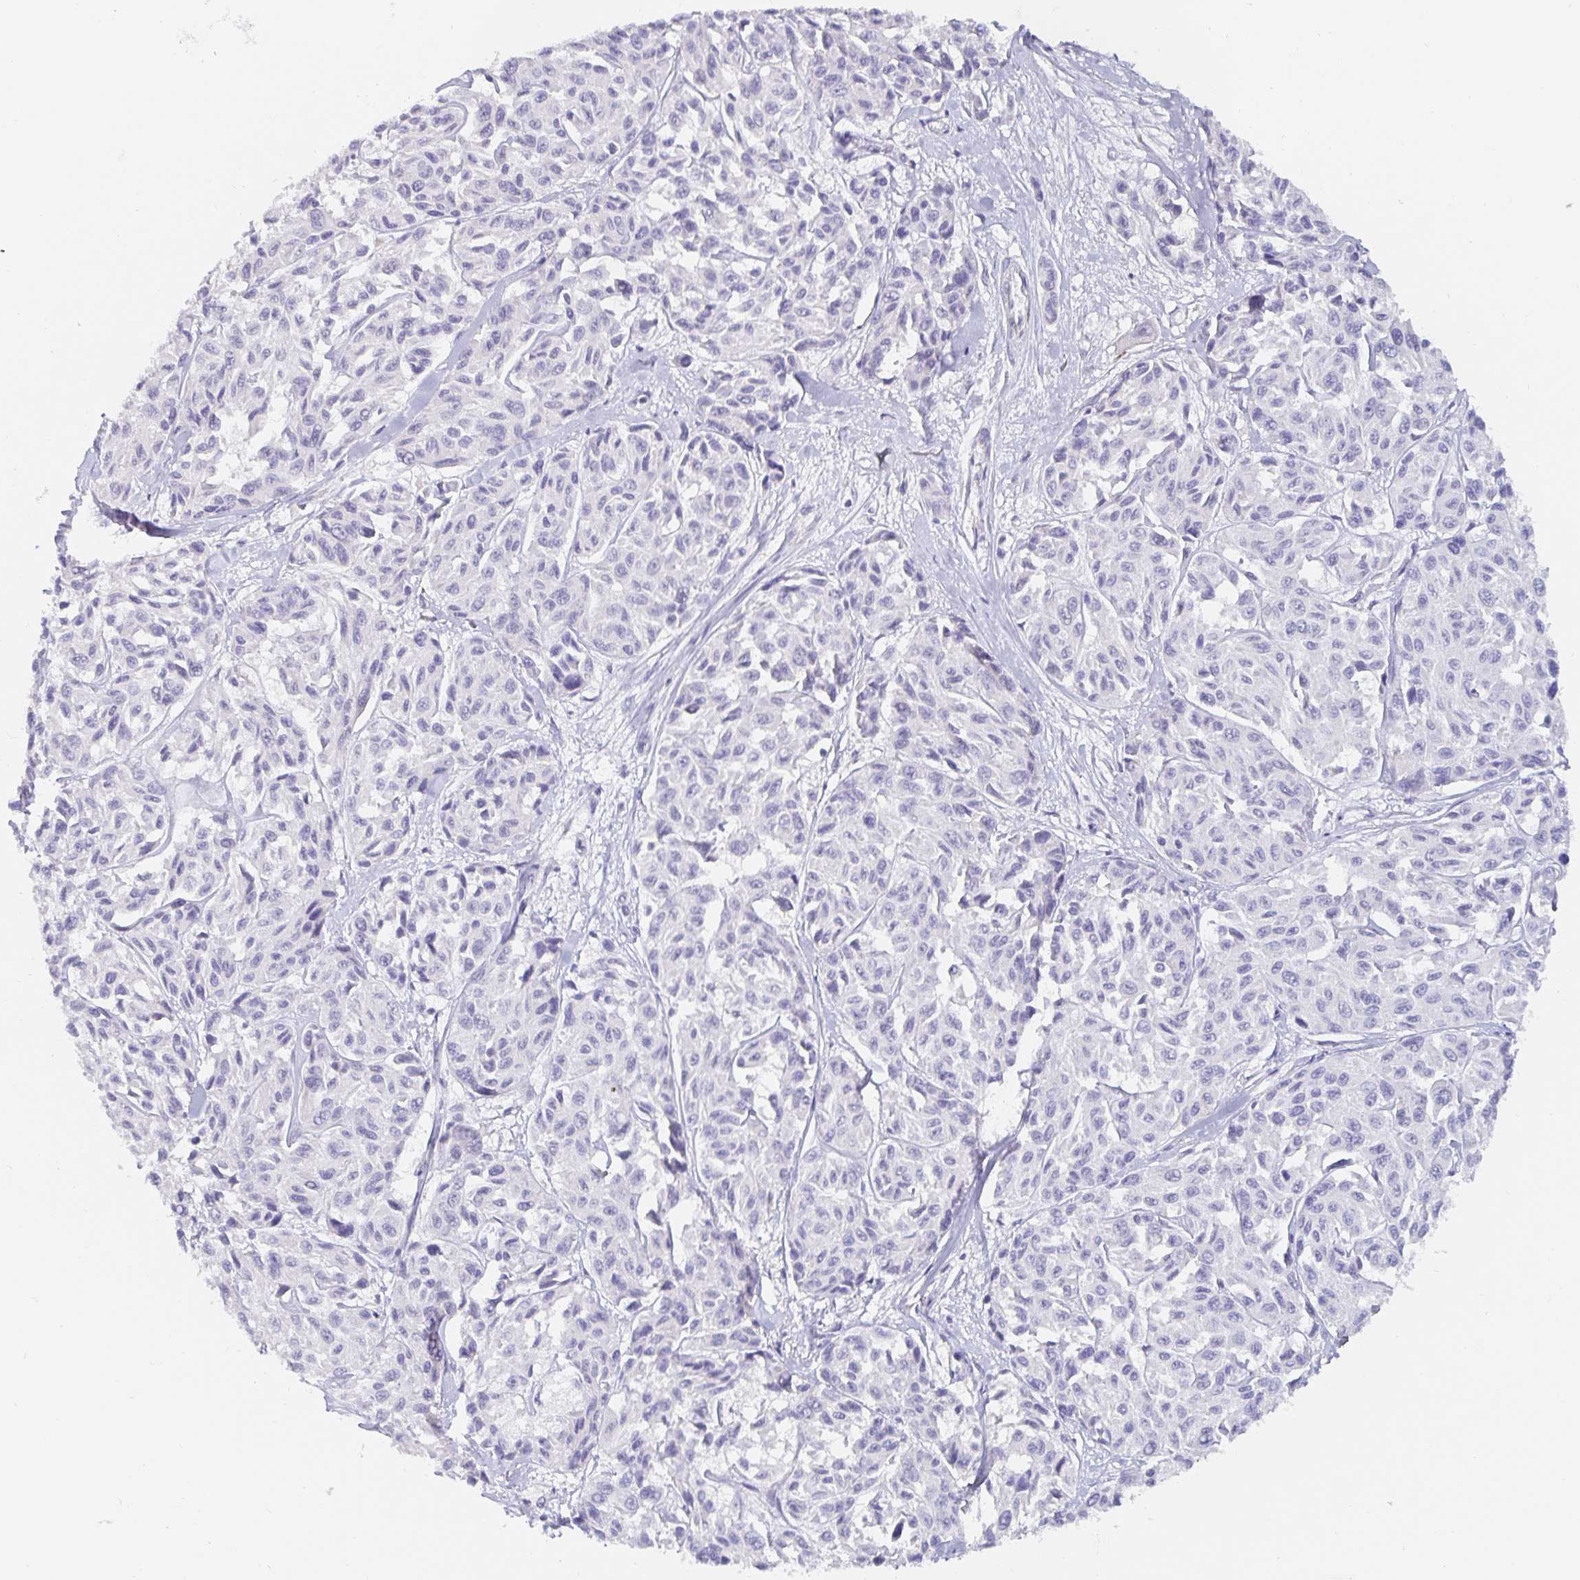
{"staining": {"intensity": "negative", "quantity": "none", "location": "none"}, "tissue": "melanoma", "cell_type": "Tumor cells", "image_type": "cancer", "snomed": [{"axis": "morphology", "description": "Malignant melanoma, NOS"}, {"axis": "topography", "description": "Skin"}], "caption": "High power microscopy histopathology image of an immunohistochemistry micrograph of melanoma, revealing no significant staining in tumor cells.", "gene": "PDX1", "patient": {"sex": "female", "age": 66}}